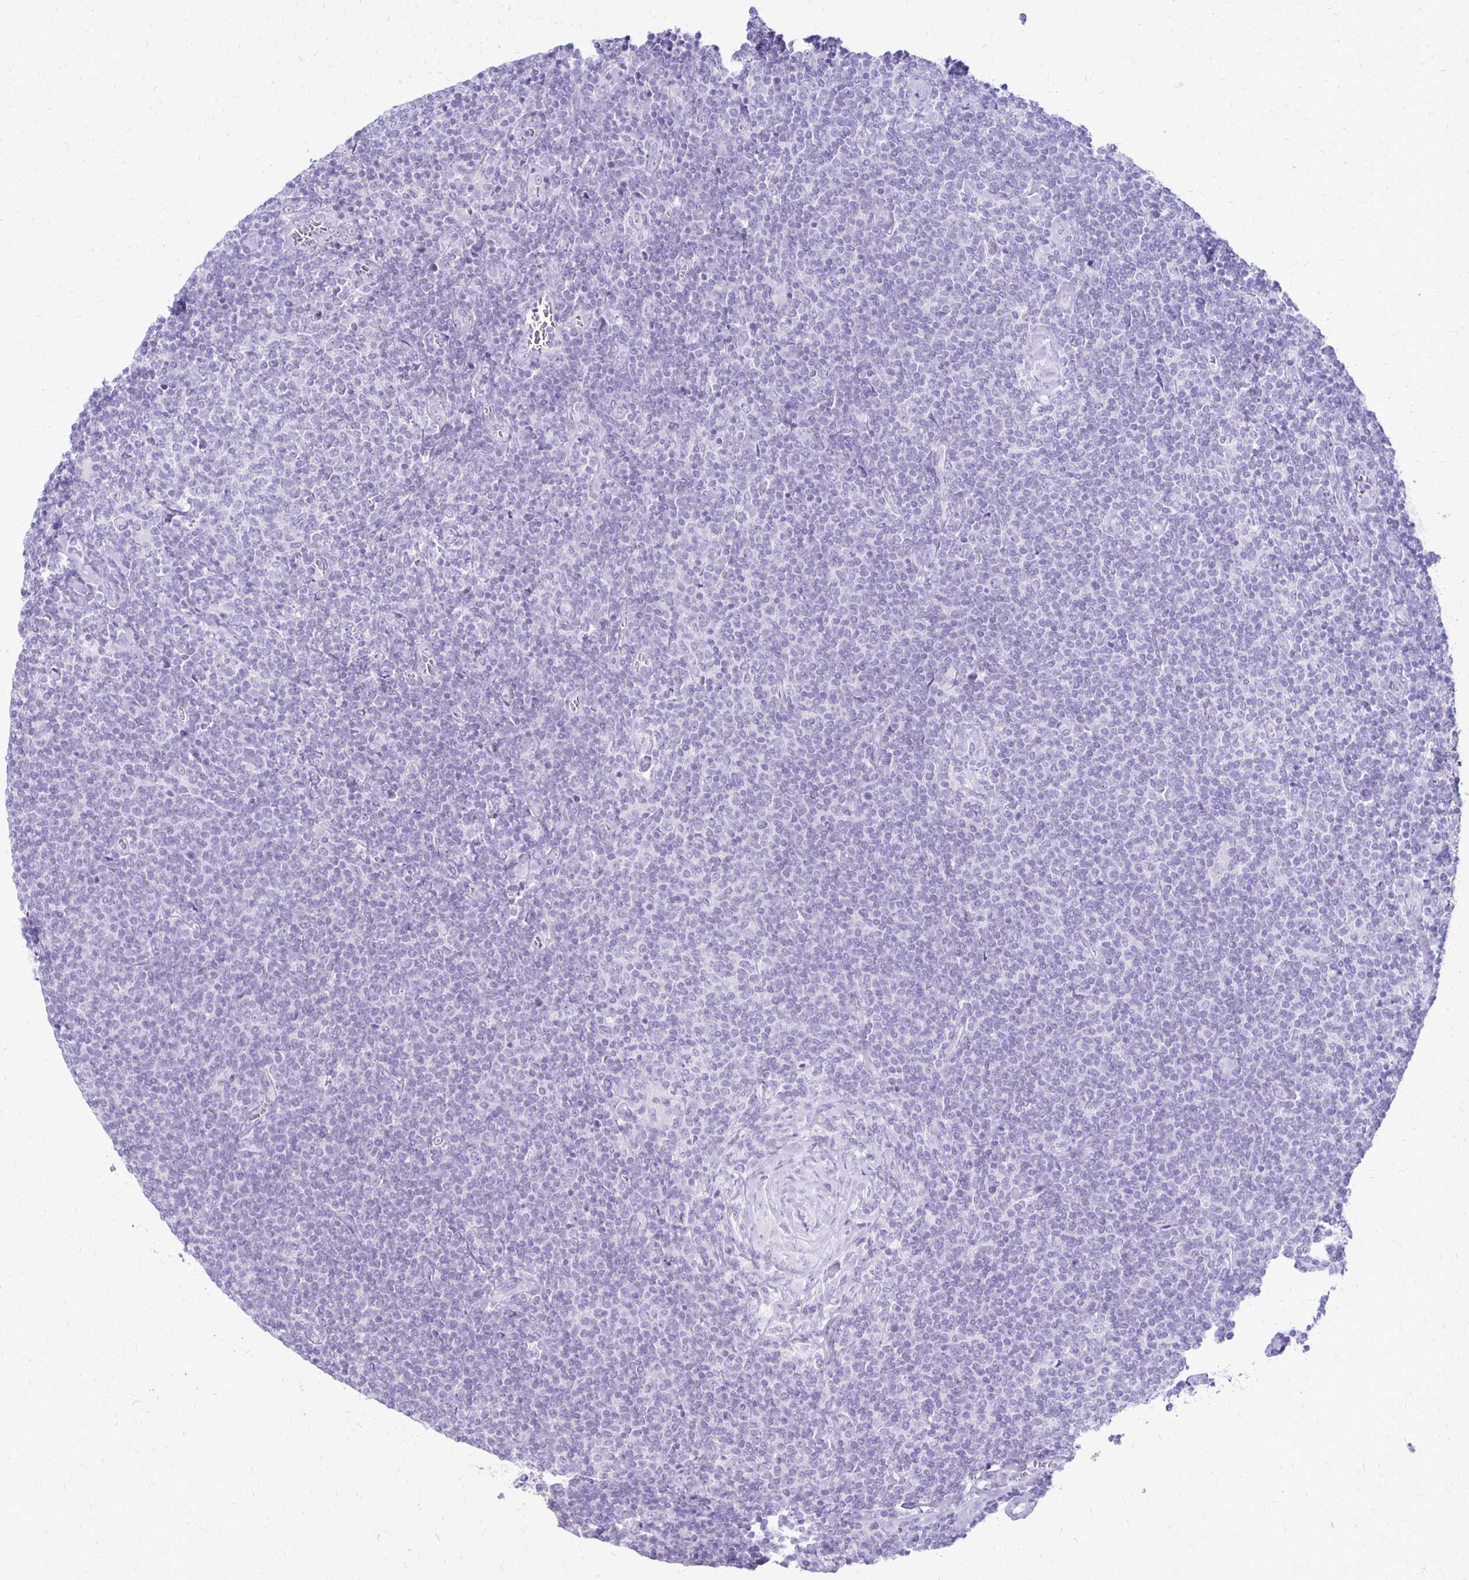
{"staining": {"intensity": "negative", "quantity": "none", "location": "none"}, "tissue": "lymphoma", "cell_type": "Tumor cells", "image_type": "cancer", "snomed": [{"axis": "morphology", "description": "Malignant lymphoma, non-Hodgkin's type, Low grade"}, {"axis": "topography", "description": "Lymph node"}], "caption": "There is no significant staining in tumor cells of malignant lymphoma, non-Hodgkin's type (low-grade).", "gene": "RYR1", "patient": {"sex": "male", "age": 52}}